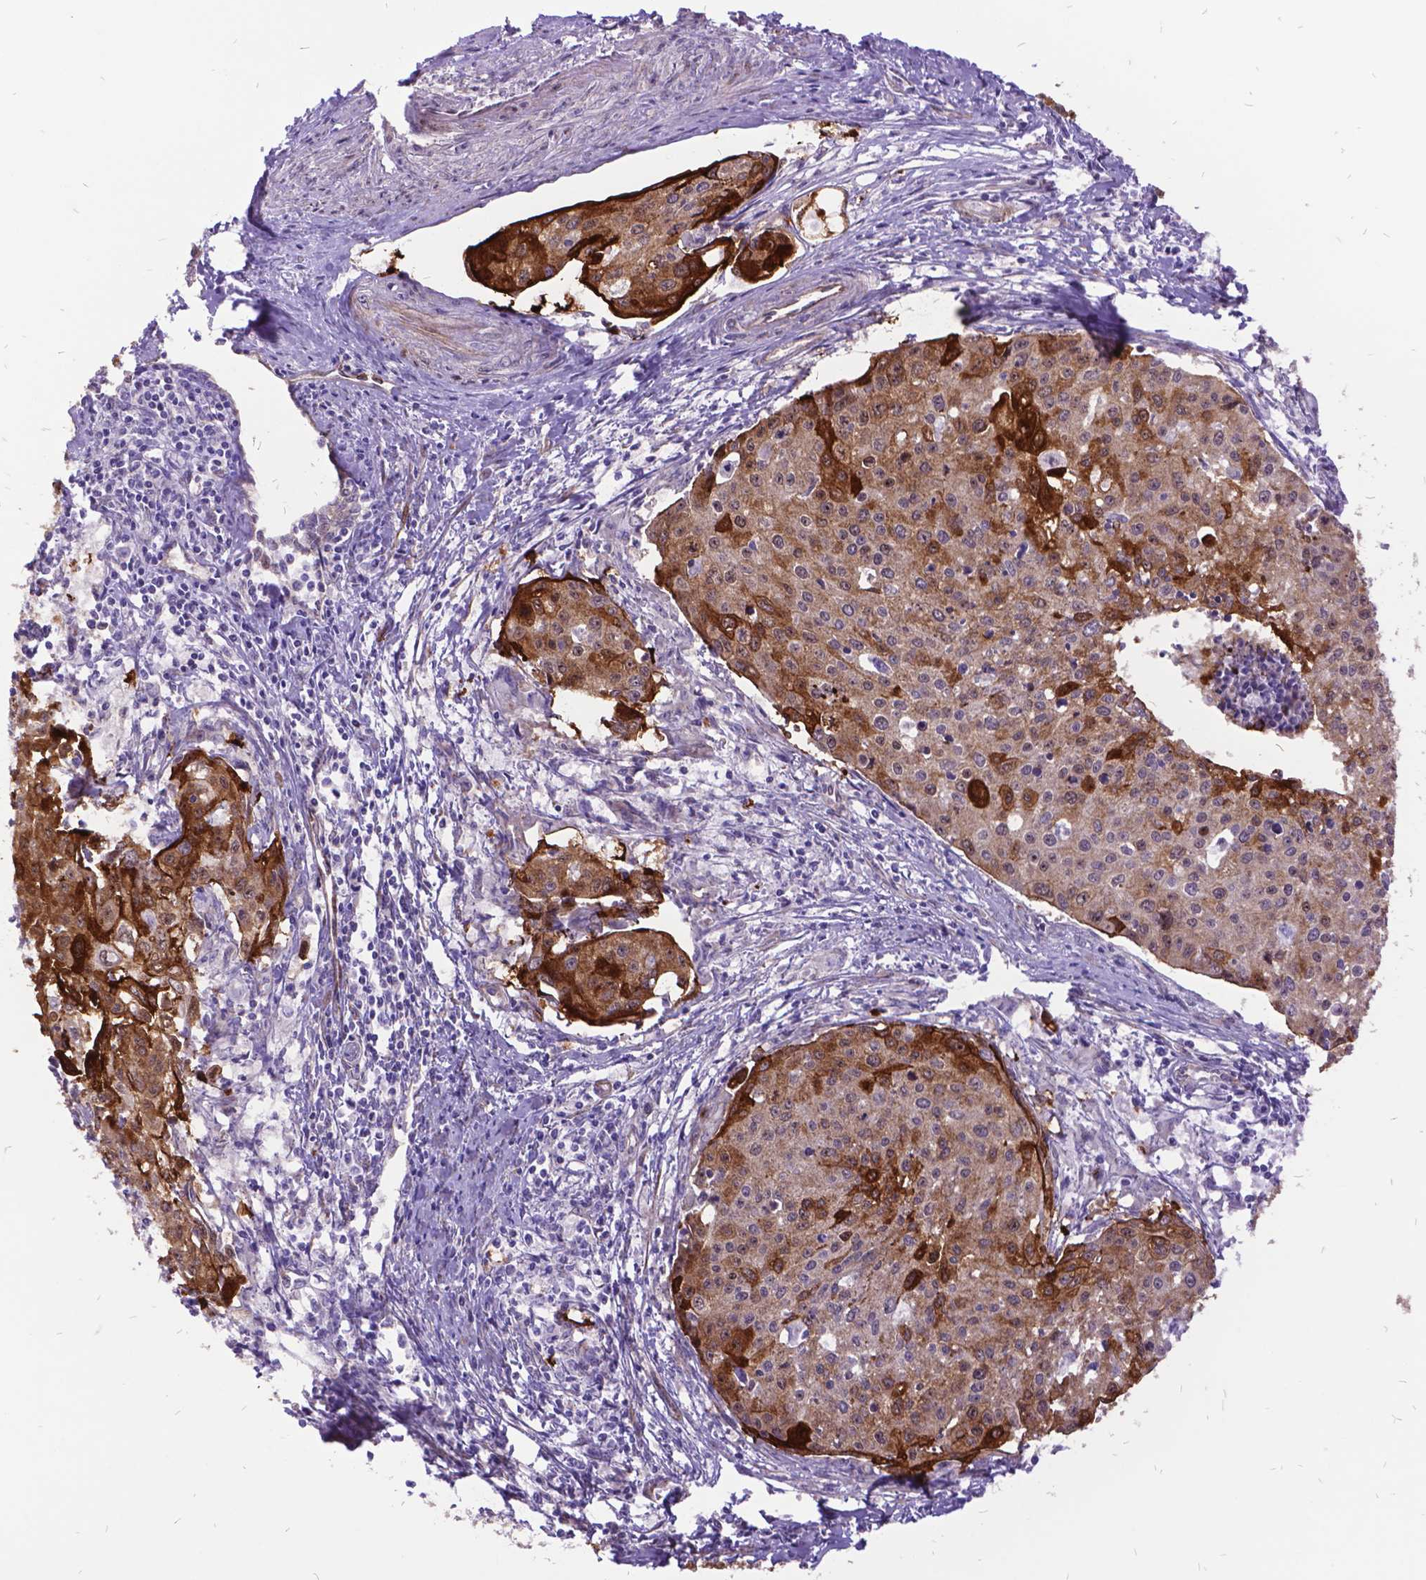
{"staining": {"intensity": "moderate", "quantity": ">75%", "location": "cytoplasmic/membranous"}, "tissue": "cervical cancer", "cell_type": "Tumor cells", "image_type": "cancer", "snomed": [{"axis": "morphology", "description": "Squamous cell carcinoma, NOS"}, {"axis": "topography", "description": "Cervix"}], "caption": "DAB (3,3'-diaminobenzidine) immunohistochemical staining of squamous cell carcinoma (cervical) displays moderate cytoplasmic/membranous protein expression in approximately >75% of tumor cells.", "gene": "GRB7", "patient": {"sex": "female", "age": 38}}